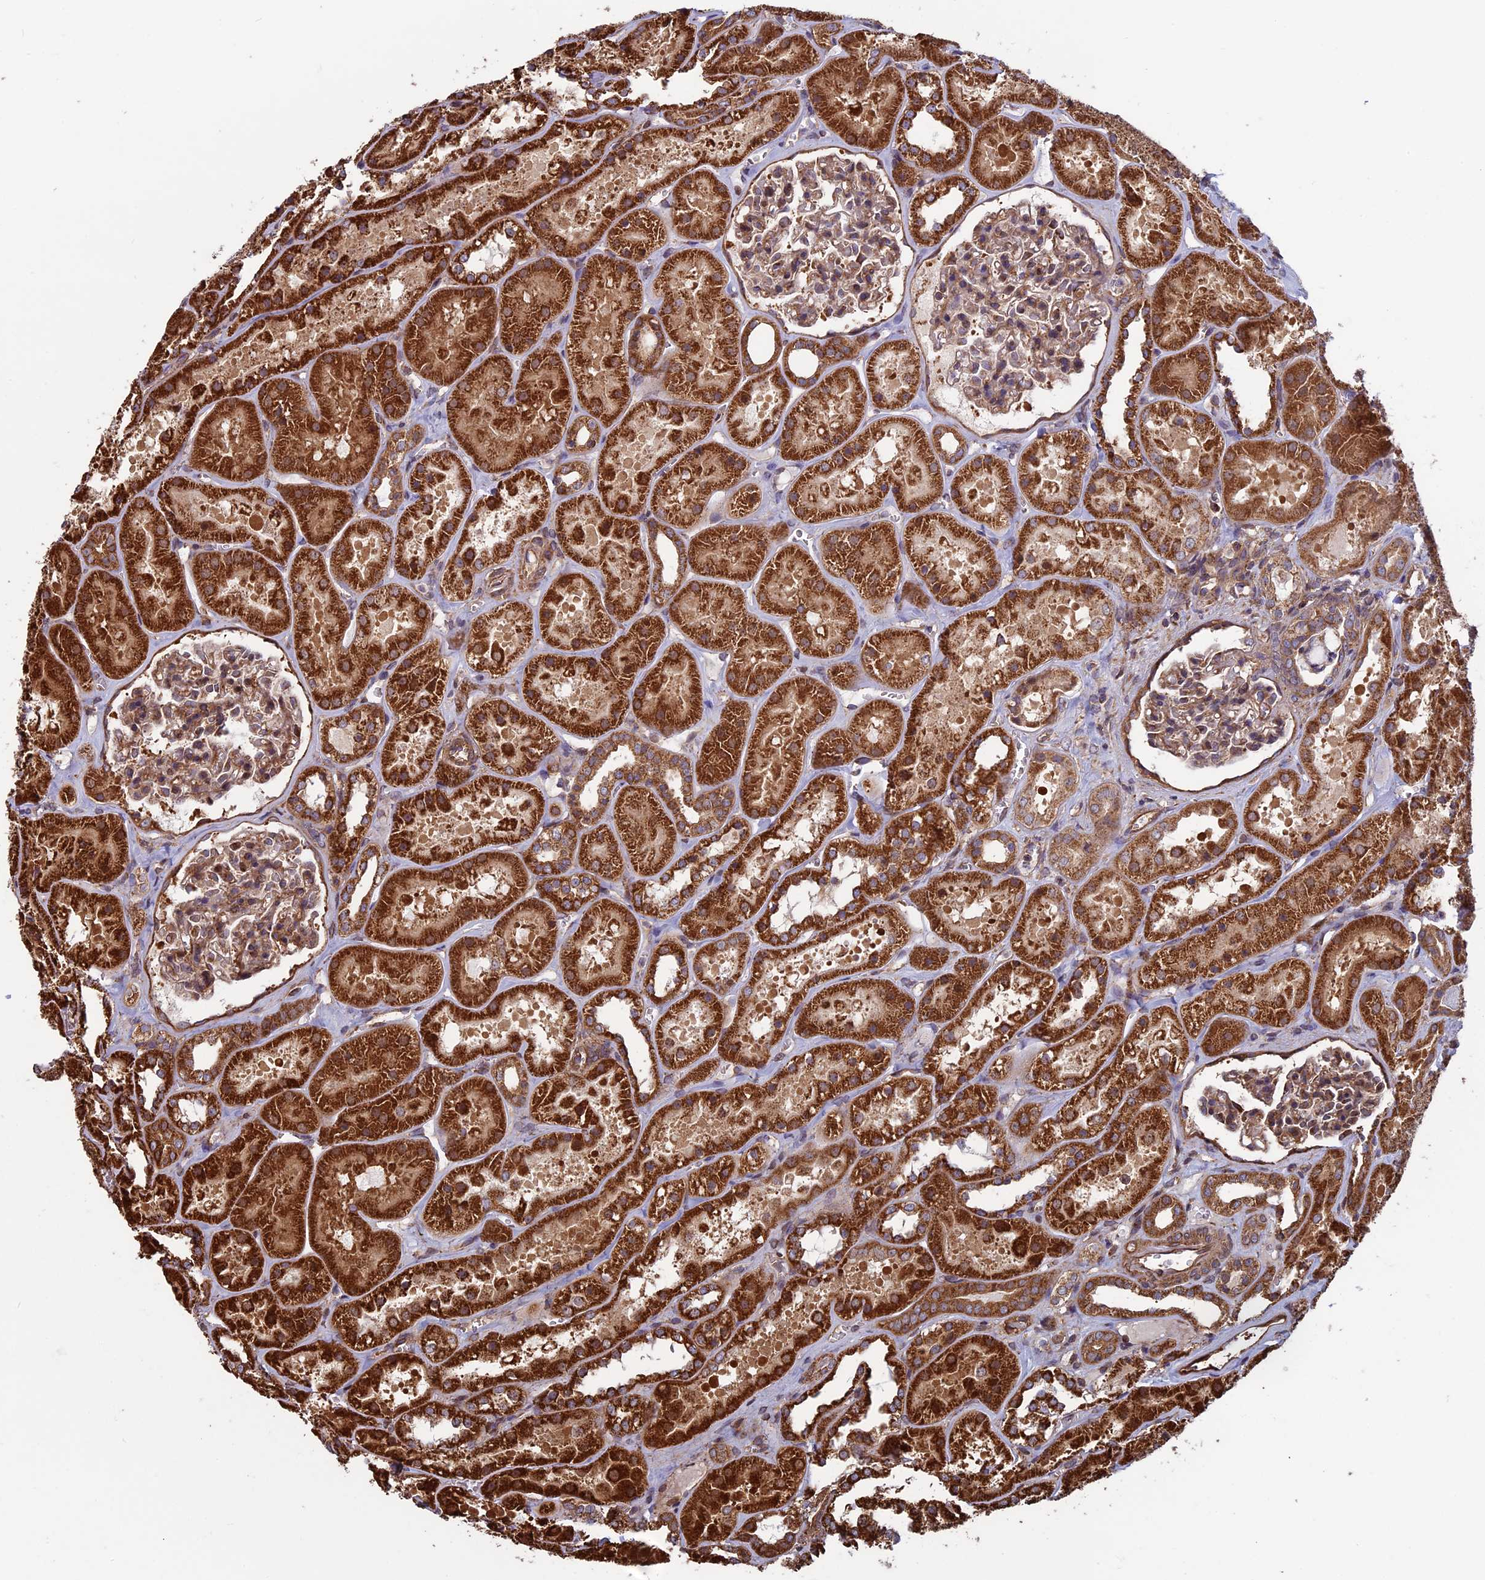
{"staining": {"intensity": "moderate", "quantity": ">75%", "location": "cytoplasmic/membranous"}, "tissue": "kidney", "cell_type": "Cells in glomeruli", "image_type": "normal", "snomed": [{"axis": "morphology", "description": "Normal tissue, NOS"}, {"axis": "topography", "description": "Kidney"}], "caption": "Immunohistochemistry (IHC) histopathology image of benign kidney stained for a protein (brown), which demonstrates medium levels of moderate cytoplasmic/membranous expression in approximately >75% of cells in glomeruli.", "gene": "CCDC8", "patient": {"sex": "female", "age": 41}}